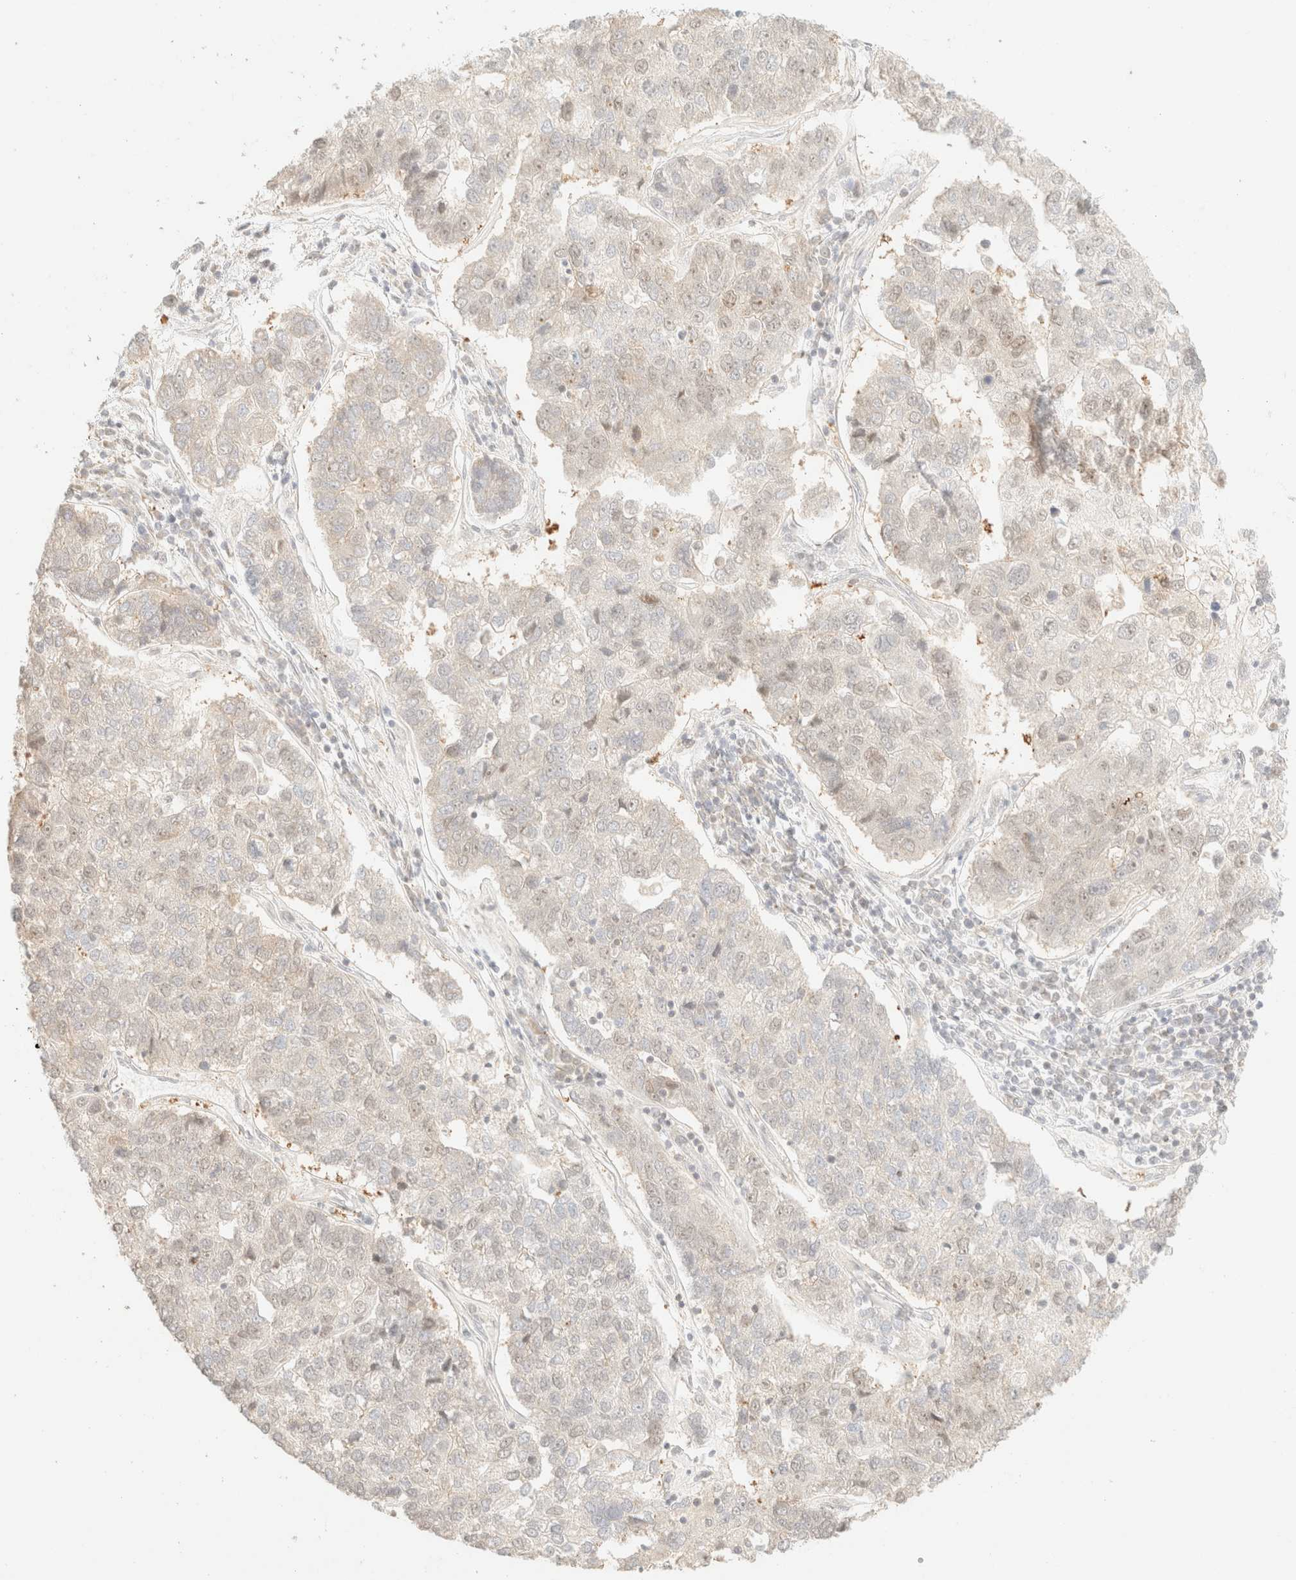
{"staining": {"intensity": "negative", "quantity": "none", "location": "none"}, "tissue": "pancreatic cancer", "cell_type": "Tumor cells", "image_type": "cancer", "snomed": [{"axis": "morphology", "description": "Adenocarcinoma, NOS"}, {"axis": "topography", "description": "Pancreas"}], "caption": "This is an immunohistochemistry (IHC) micrograph of pancreatic cancer (adenocarcinoma). There is no positivity in tumor cells.", "gene": "TSR1", "patient": {"sex": "female", "age": 61}}